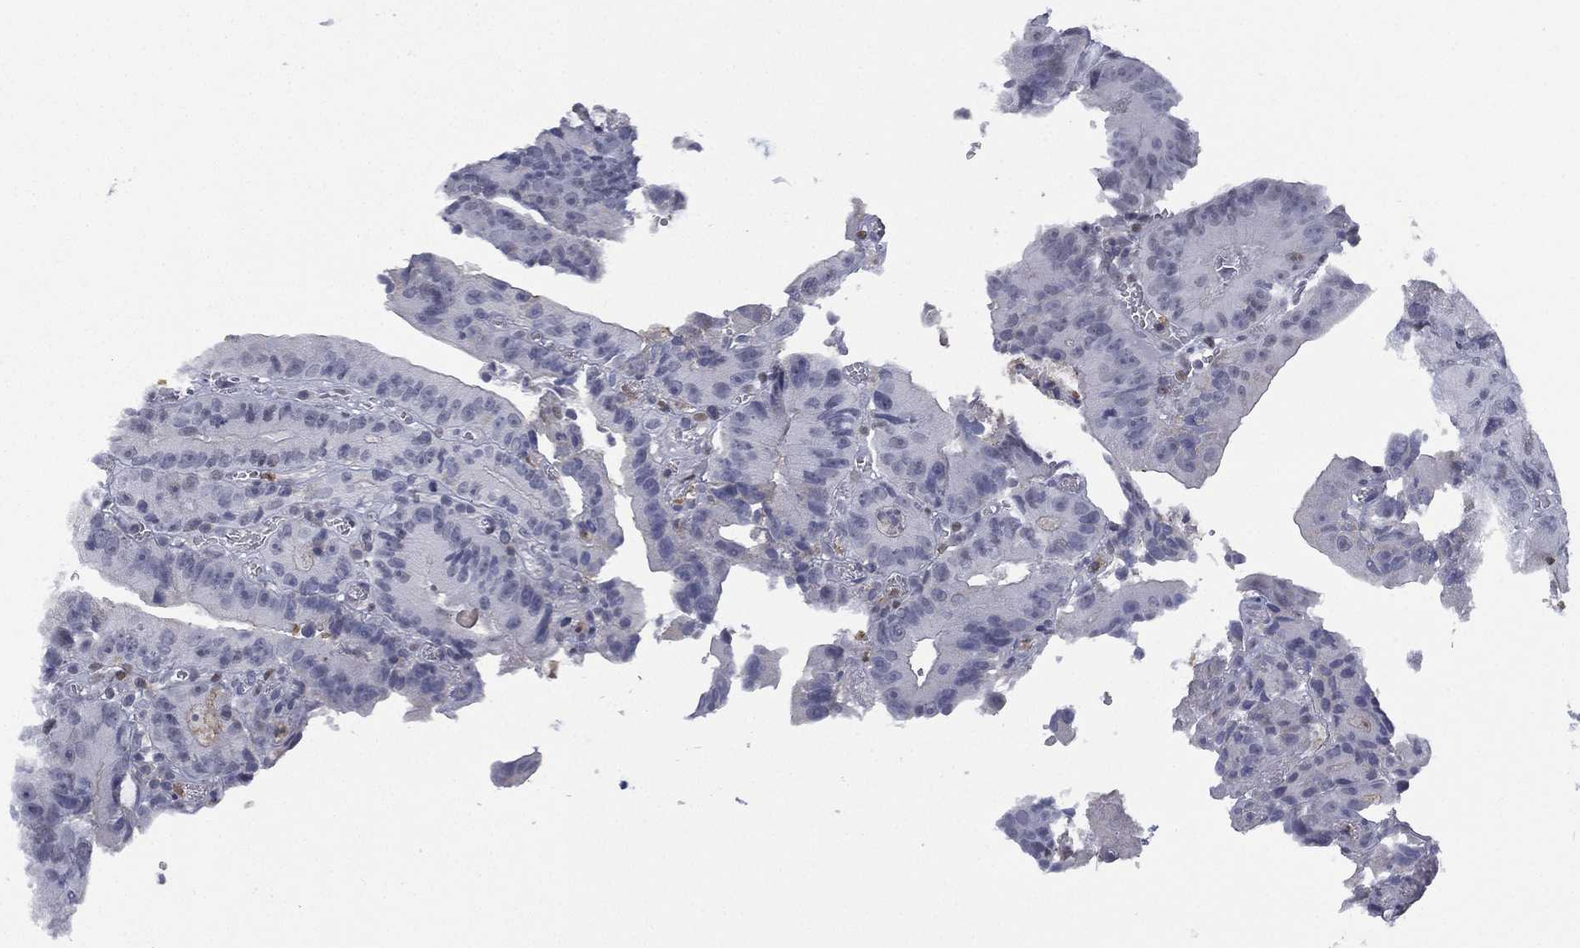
{"staining": {"intensity": "negative", "quantity": "none", "location": "none"}, "tissue": "colorectal cancer", "cell_type": "Tumor cells", "image_type": "cancer", "snomed": [{"axis": "morphology", "description": "Adenocarcinoma, NOS"}, {"axis": "topography", "description": "Colon"}], "caption": "A high-resolution histopathology image shows immunohistochemistry staining of colorectal adenocarcinoma, which shows no significant staining in tumor cells.", "gene": "ZNF711", "patient": {"sex": "female", "age": 86}}